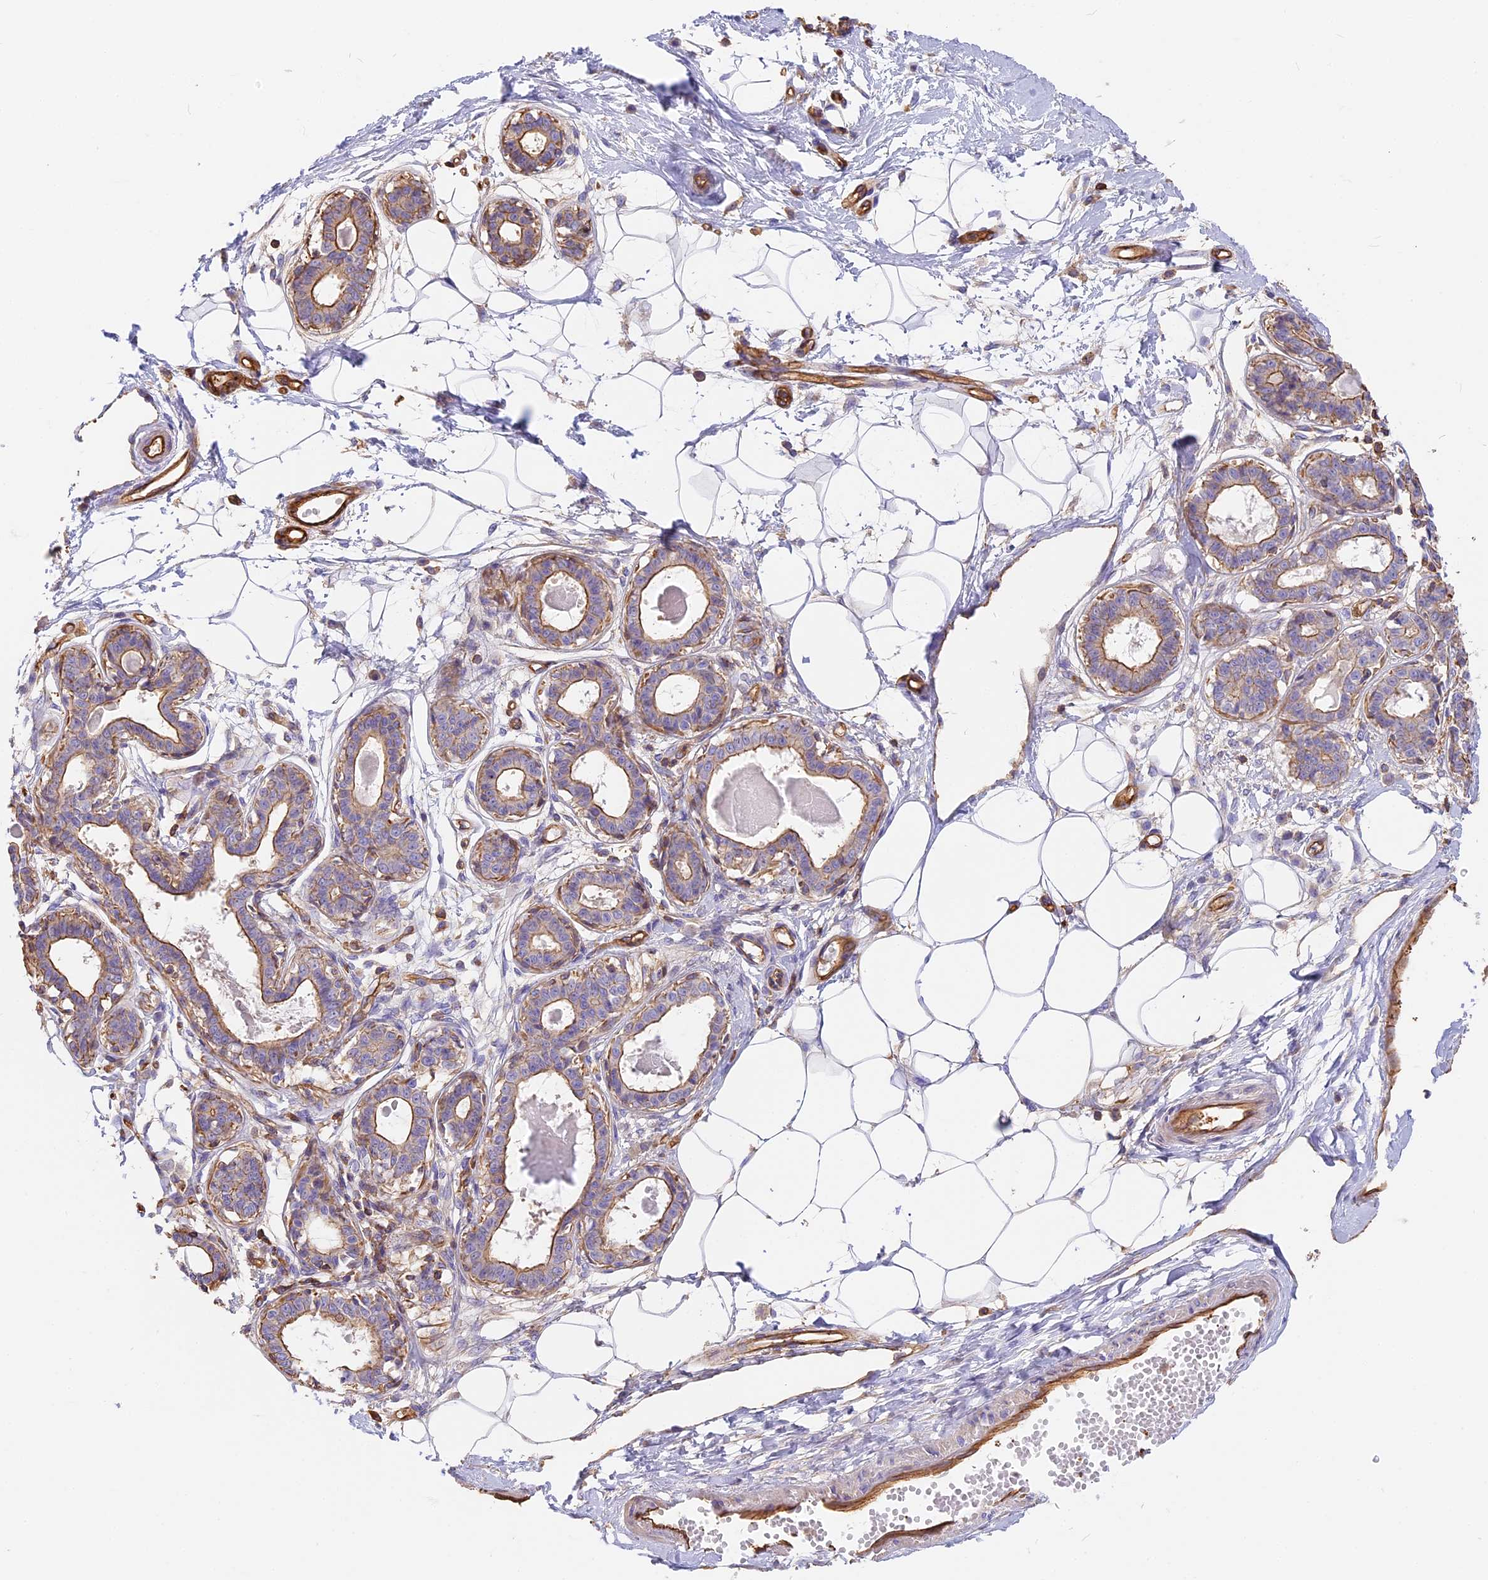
{"staining": {"intensity": "negative", "quantity": "none", "location": "none"}, "tissue": "breast", "cell_type": "Adipocytes", "image_type": "normal", "snomed": [{"axis": "morphology", "description": "Normal tissue, NOS"}, {"axis": "topography", "description": "Breast"}], "caption": "Photomicrograph shows no protein staining in adipocytes of normal breast.", "gene": "VPS18", "patient": {"sex": "female", "age": 45}}